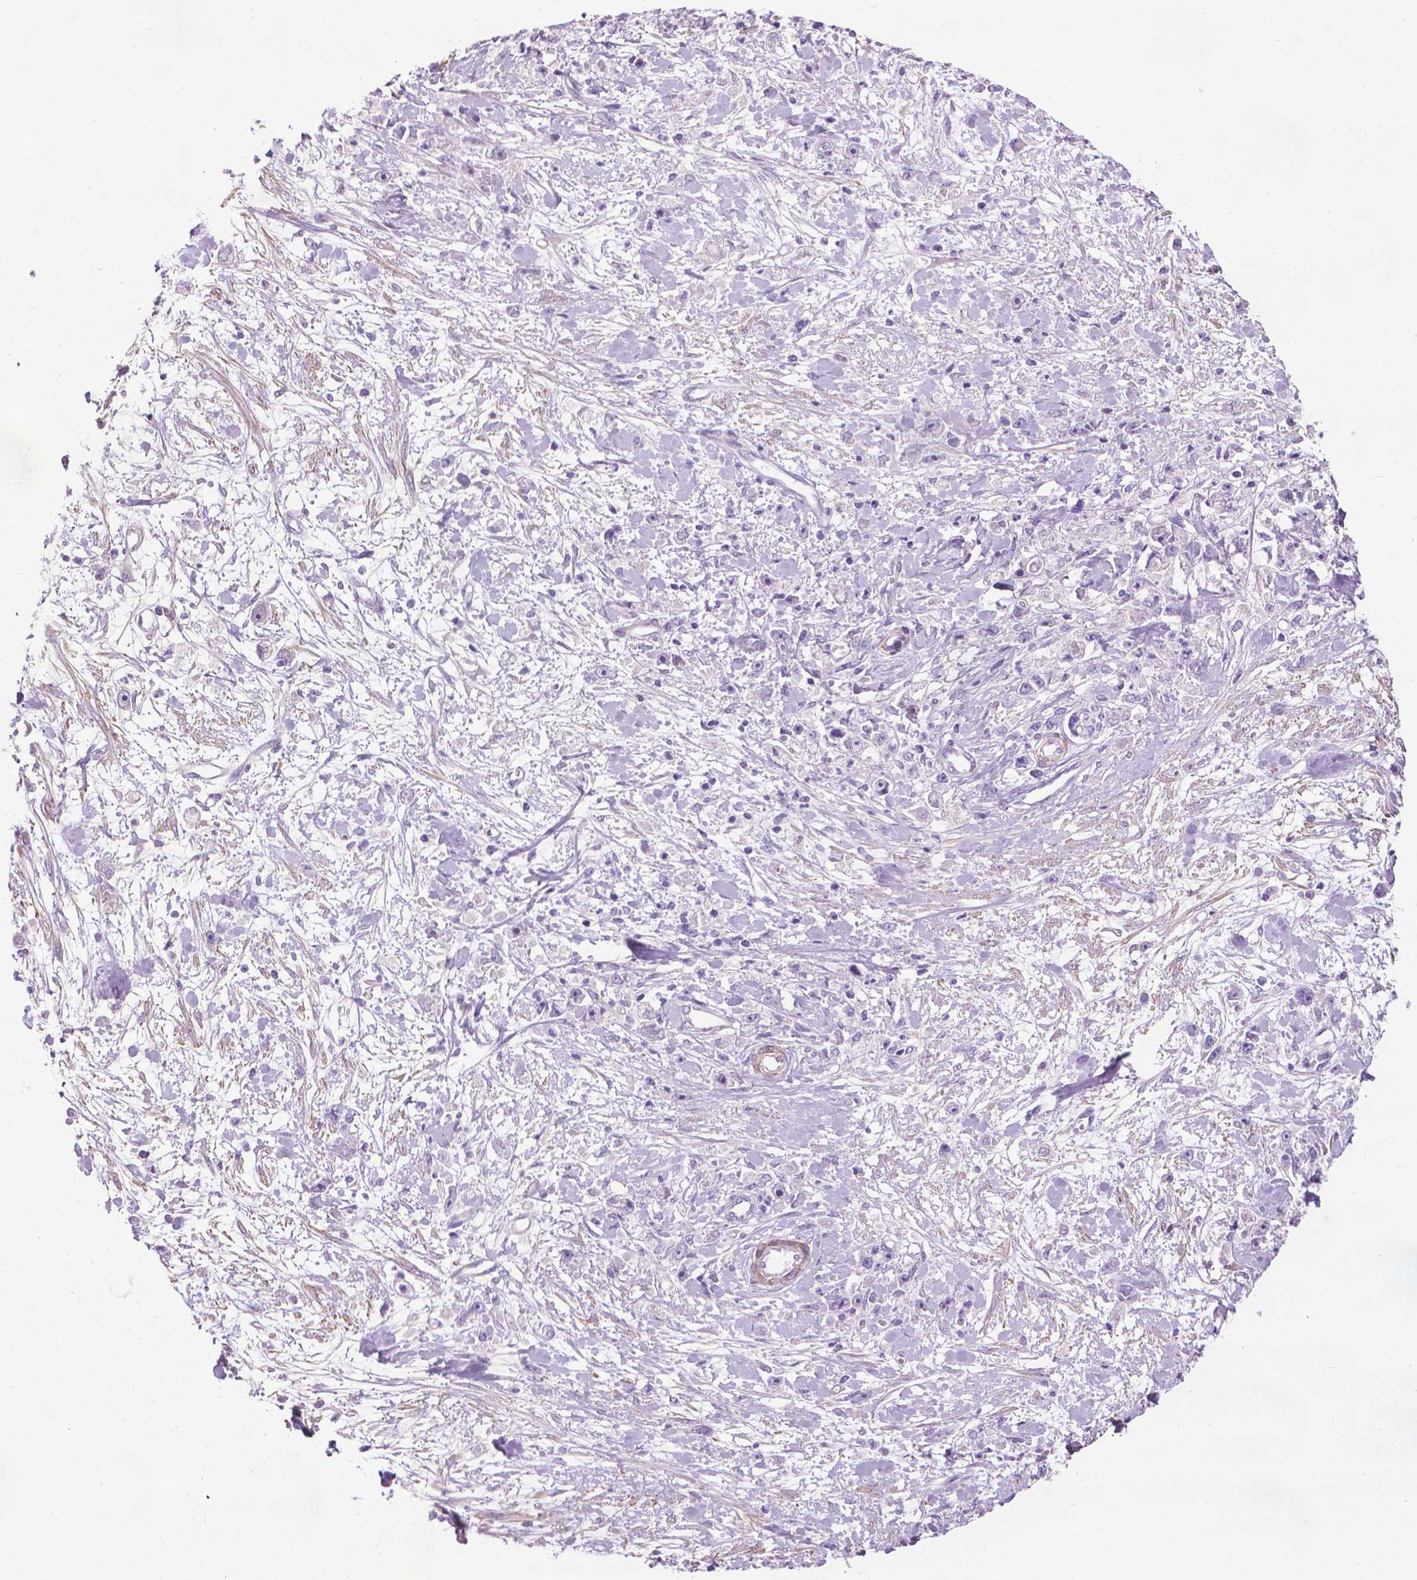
{"staining": {"intensity": "negative", "quantity": "none", "location": "none"}, "tissue": "stomach cancer", "cell_type": "Tumor cells", "image_type": "cancer", "snomed": [{"axis": "morphology", "description": "Adenocarcinoma, NOS"}, {"axis": "topography", "description": "Stomach"}], "caption": "Tumor cells are negative for protein expression in human adenocarcinoma (stomach).", "gene": "AQP10", "patient": {"sex": "female", "age": 59}}